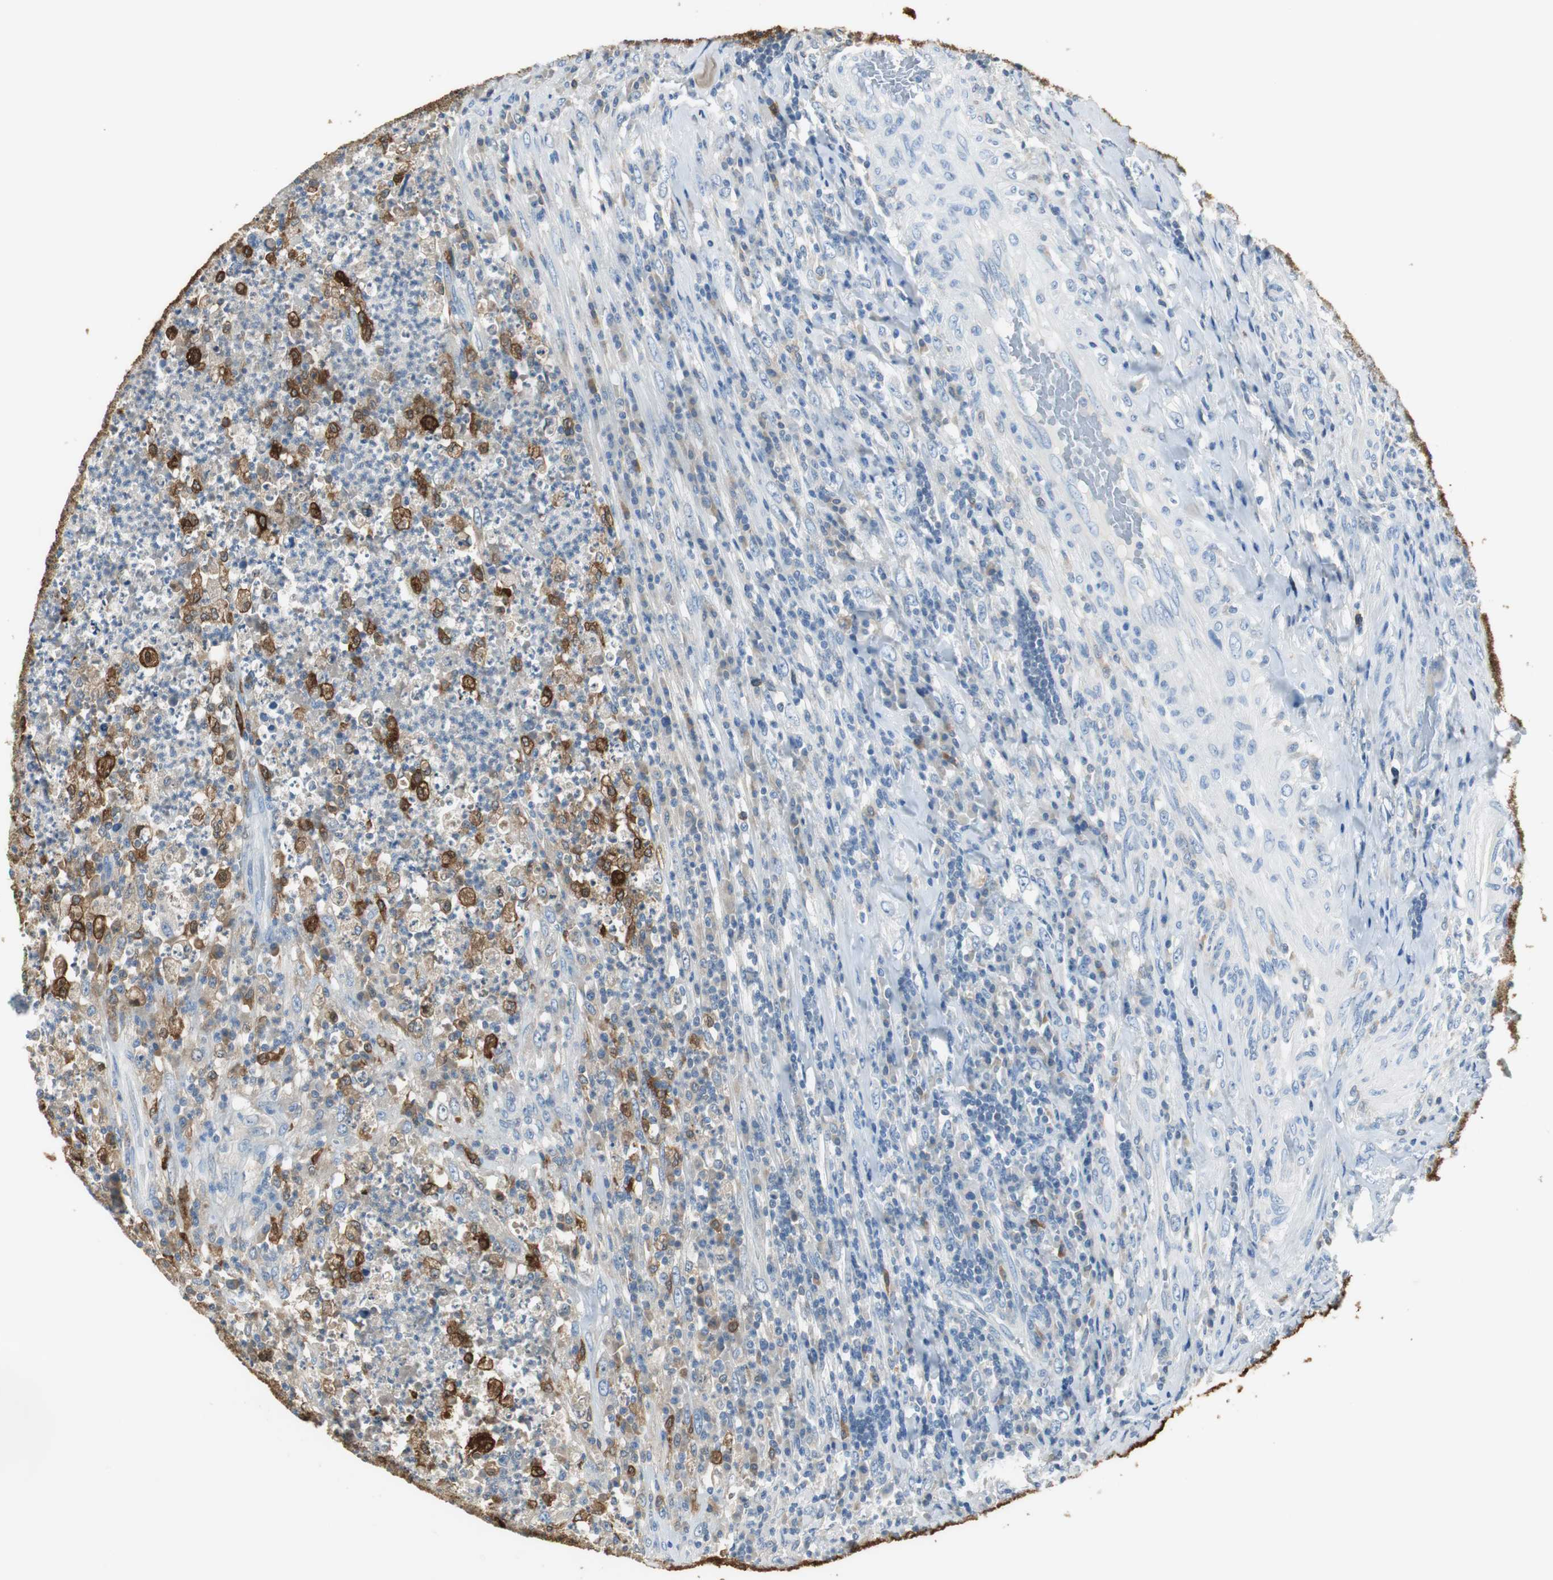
{"staining": {"intensity": "negative", "quantity": "none", "location": "none"}, "tissue": "testis cancer", "cell_type": "Tumor cells", "image_type": "cancer", "snomed": [{"axis": "morphology", "description": "Necrosis, NOS"}, {"axis": "morphology", "description": "Carcinoma, Embryonal, NOS"}, {"axis": "topography", "description": "Testis"}], "caption": "Tumor cells show no significant protein positivity in embryonal carcinoma (testis).", "gene": "FBP1", "patient": {"sex": "male", "age": 19}}